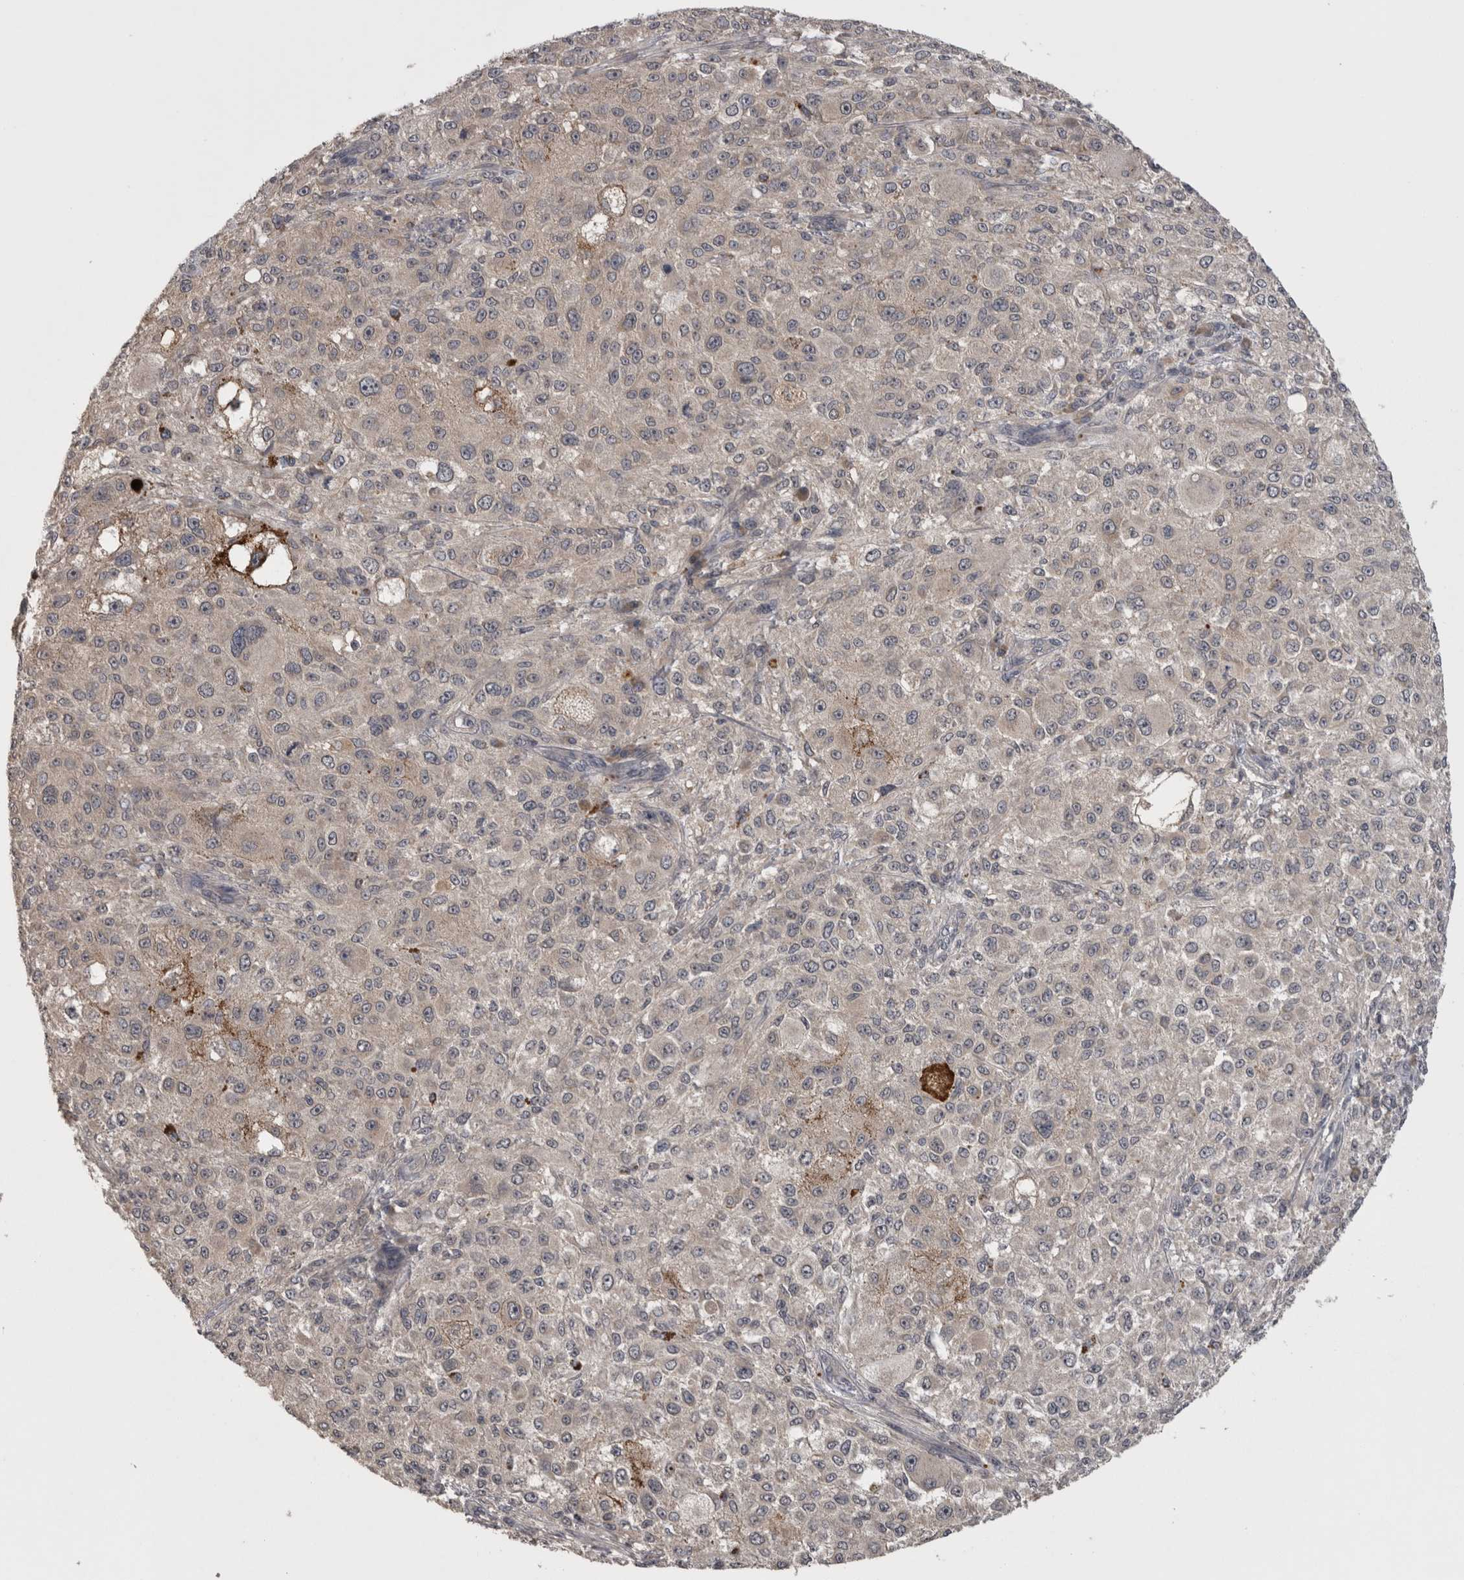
{"staining": {"intensity": "weak", "quantity": "25%-75%", "location": "cytoplasmic/membranous"}, "tissue": "melanoma", "cell_type": "Tumor cells", "image_type": "cancer", "snomed": [{"axis": "morphology", "description": "Necrosis, NOS"}, {"axis": "morphology", "description": "Malignant melanoma, NOS"}, {"axis": "topography", "description": "Skin"}], "caption": "An IHC photomicrograph of neoplastic tissue is shown. Protein staining in brown shows weak cytoplasmic/membranous positivity in malignant melanoma within tumor cells.", "gene": "ZNF114", "patient": {"sex": "female", "age": 87}}